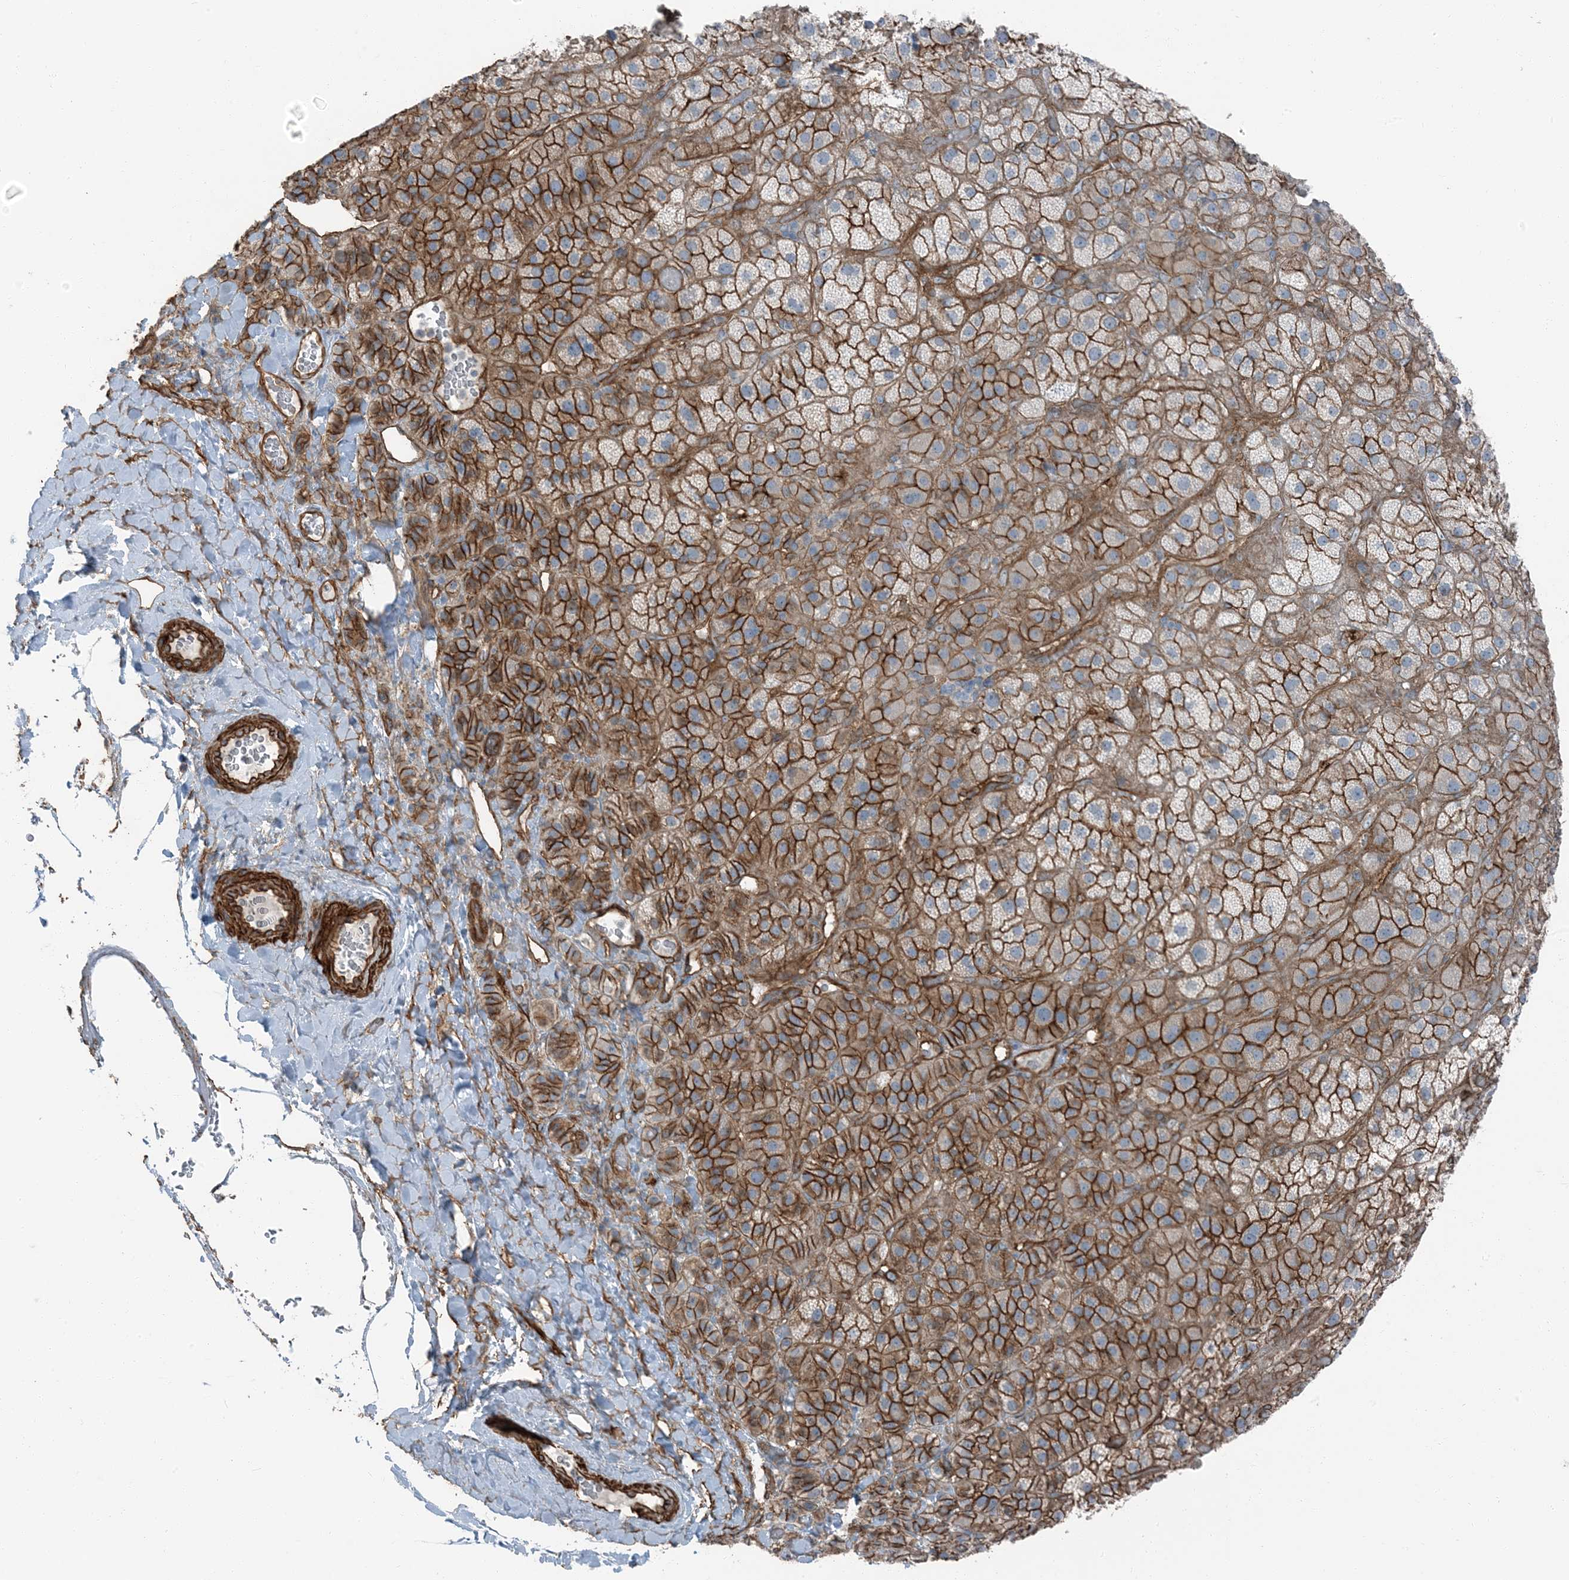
{"staining": {"intensity": "strong", "quantity": ">75%", "location": "cytoplasmic/membranous"}, "tissue": "adrenal gland", "cell_type": "Glandular cells", "image_type": "normal", "snomed": [{"axis": "morphology", "description": "Normal tissue, NOS"}, {"axis": "topography", "description": "Adrenal gland"}], "caption": "This micrograph displays IHC staining of unremarkable human adrenal gland, with high strong cytoplasmic/membranous staining in about >75% of glandular cells.", "gene": "ZFP90", "patient": {"sex": "male", "age": 57}}